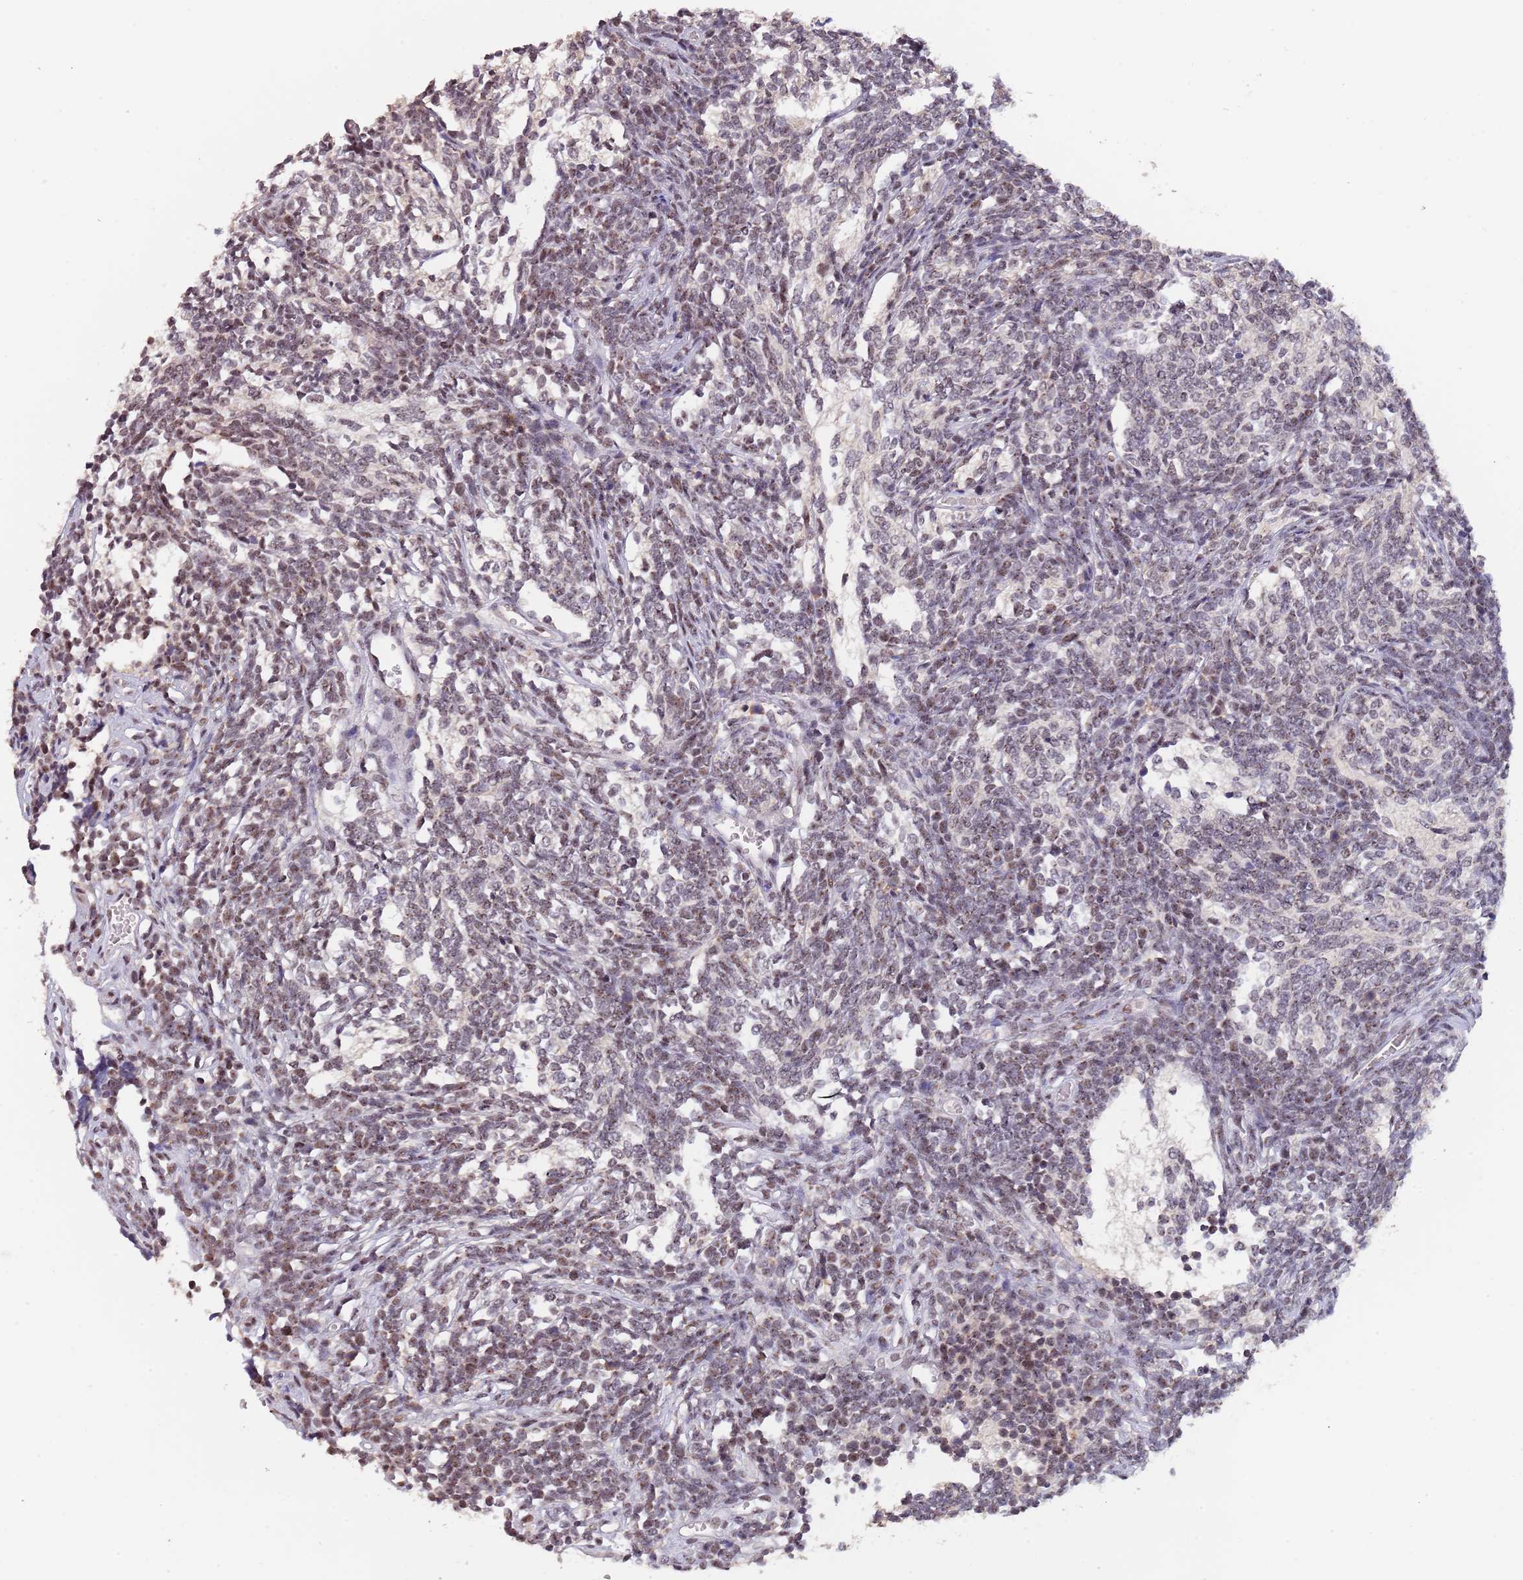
{"staining": {"intensity": "weak", "quantity": ">75%", "location": "nuclear"}, "tissue": "glioma", "cell_type": "Tumor cells", "image_type": "cancer", "snomed": [{"axis": "morphology", "description": "Glioma, malignant, Low grade"}, {"axis": "topography", "description": "Brain"}], "caption": "This micrograph demonstrates glioma stained with IHC to label a protein in brown. The nuclear of tumor cells show weak positivity for the protein. Nuclei are counter-stained blue.", "gene": "CIZ1", "patient": {"sex": "female", "age": 1}}